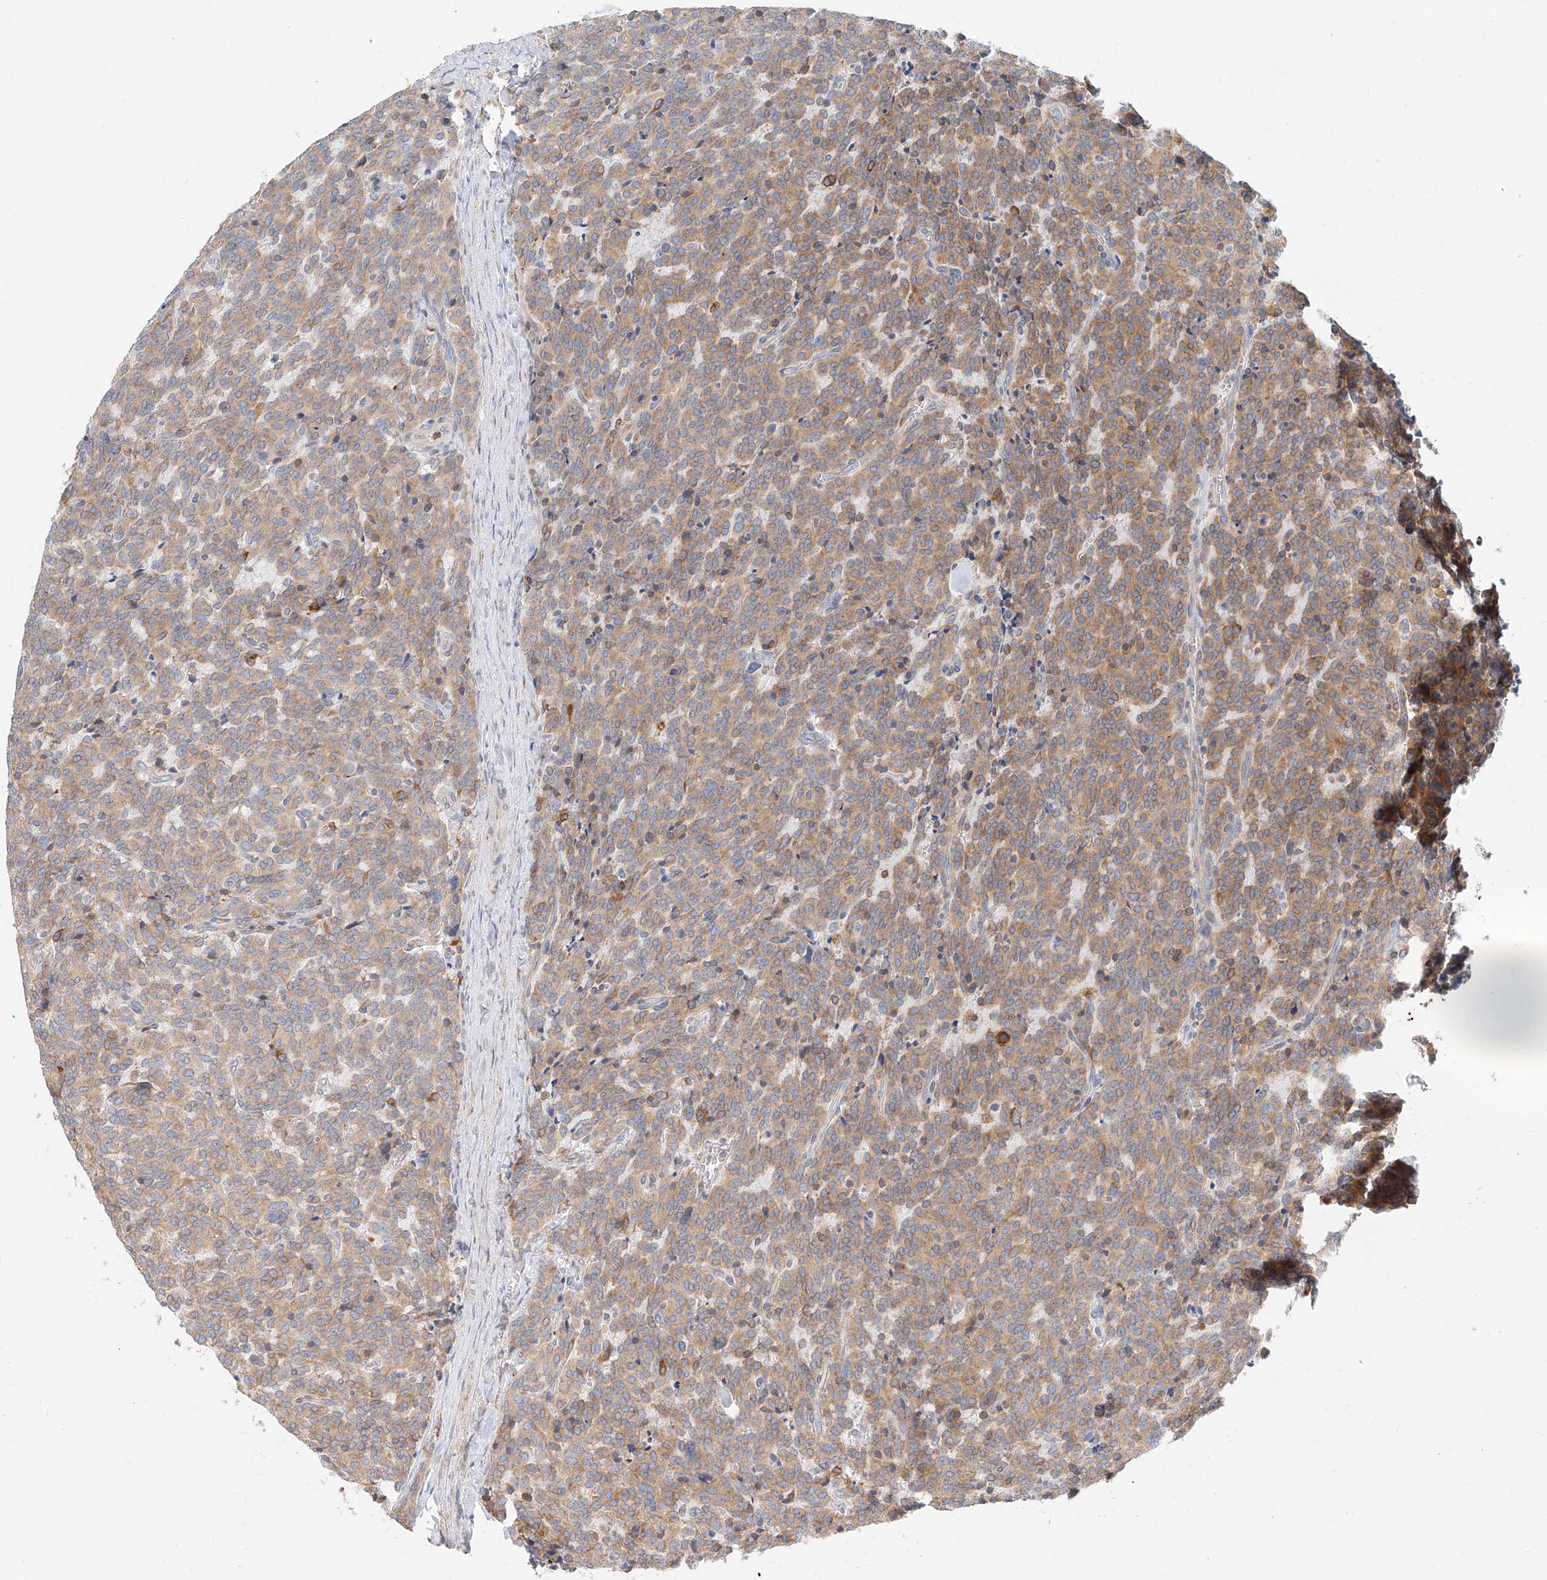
{"staining": {"intensity": "moderate", "quantity": ">75%", "location": "cytoplasmic/membranous"}, "tissue": "carcinoid", "cell_type": "Tumor cells", "image_type": "cancer", "snomed": [{"axis": "morphology", "description": "Carcinoid, malignant, NOS"}, {"axis": "topography", "description": "Lung"}], "caption": "Immunohistochemistry of human malignant carcinoid exhibits medium levels of moderate cytoplasmic/membranous expression in approximately >75% of tumor cells.", "gene": "DHRS7", "patient": {"sex": "female", "age": 46}}